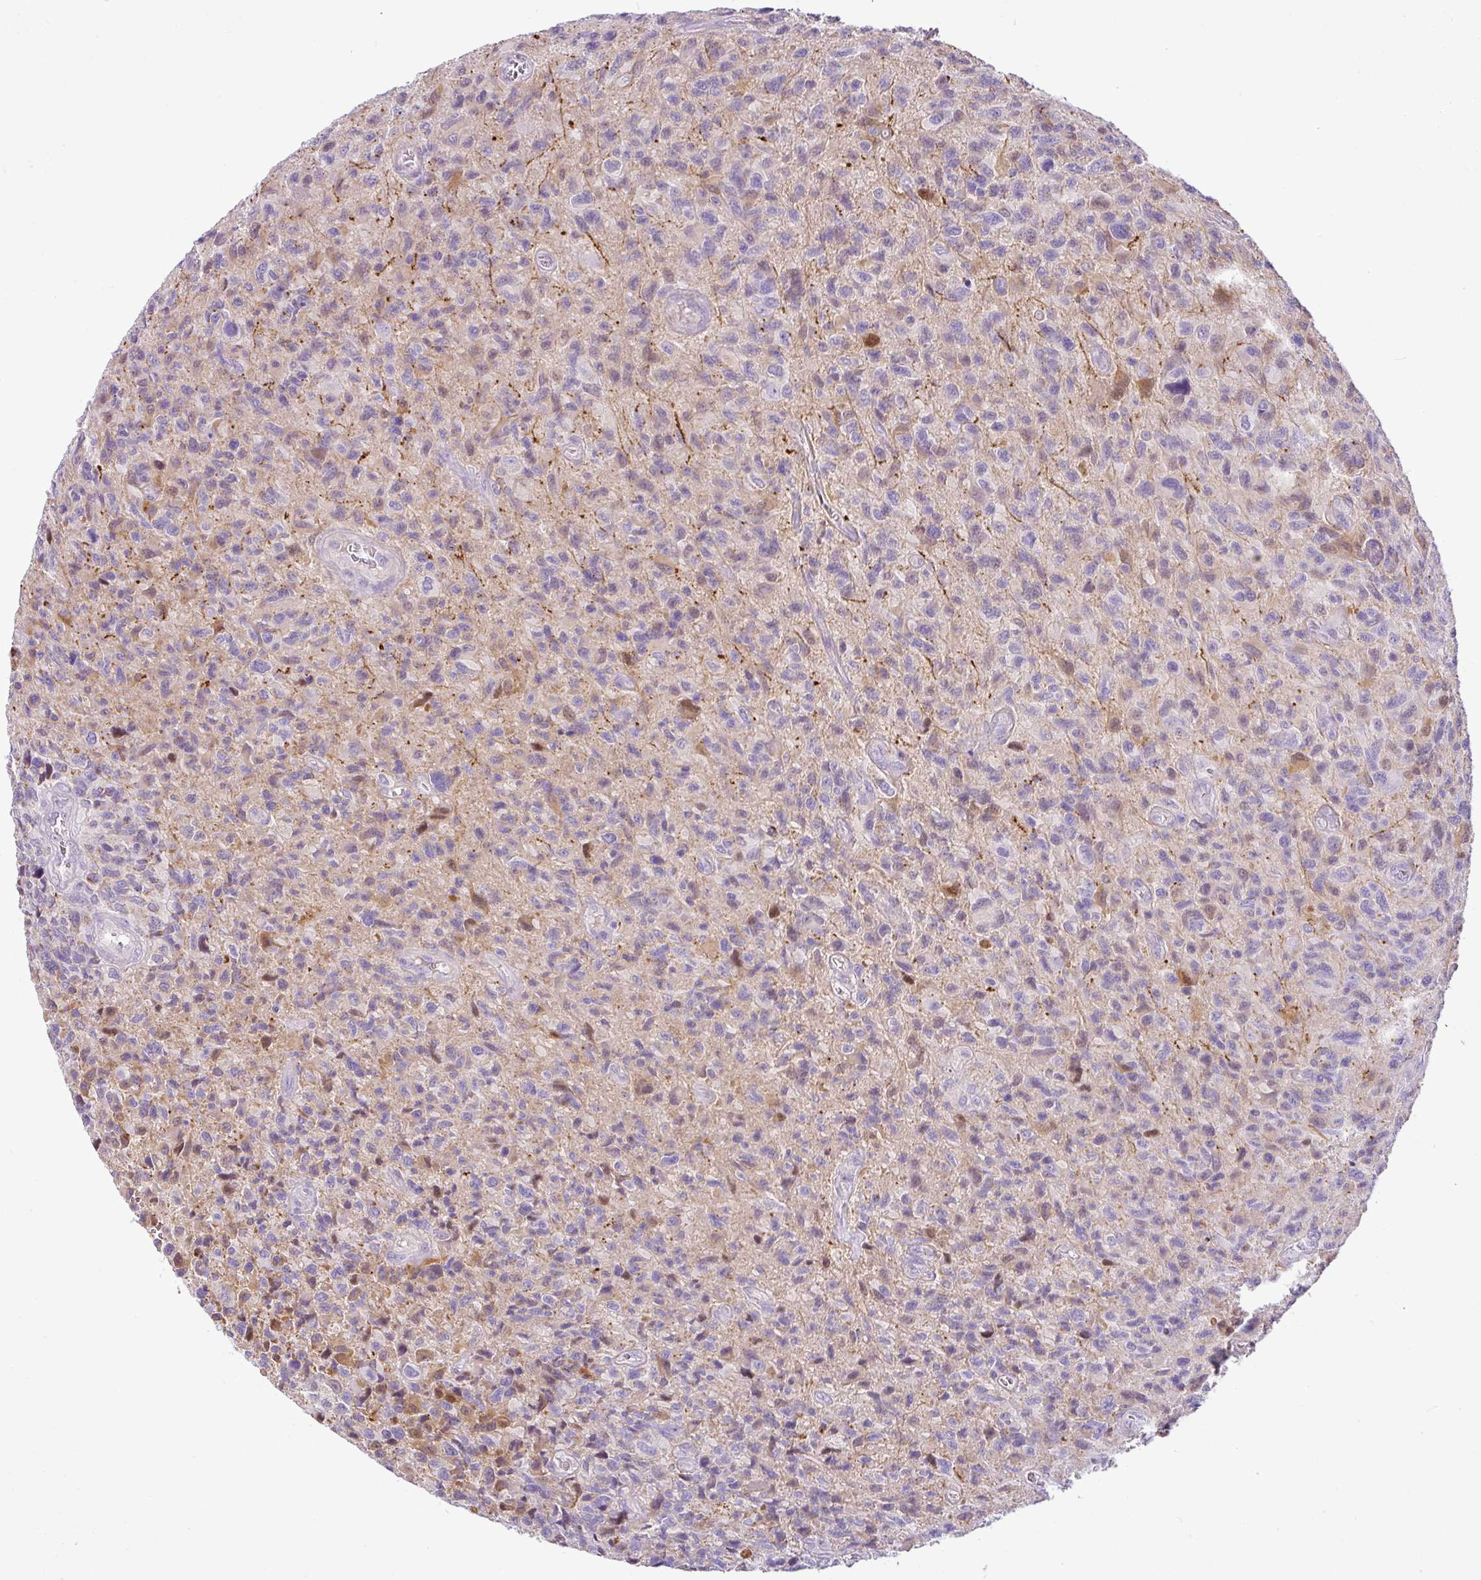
{"staining": {"intensity": "moderate", "quantity": "<25%", "location": "cytoplasmic/membranous,nuclear"}, "tissue": "glioma", "cell_type": "Tumor cells", "image_type": "cancer", "snomed": [{"axis": "morphology", "description": "Glioma, malignant, High grade"}, {"axis": "topography", "description": "Brain"}], "caption": "About <25% of tumor cells in human high-grade glioma (malignant) show moderate cytoplasmic/membranous and nuclear protein positivity as visualized by brown immunohistochemical staining.", "gene": "HMCN2", "patient": {"sex": "male", "age": 76}}